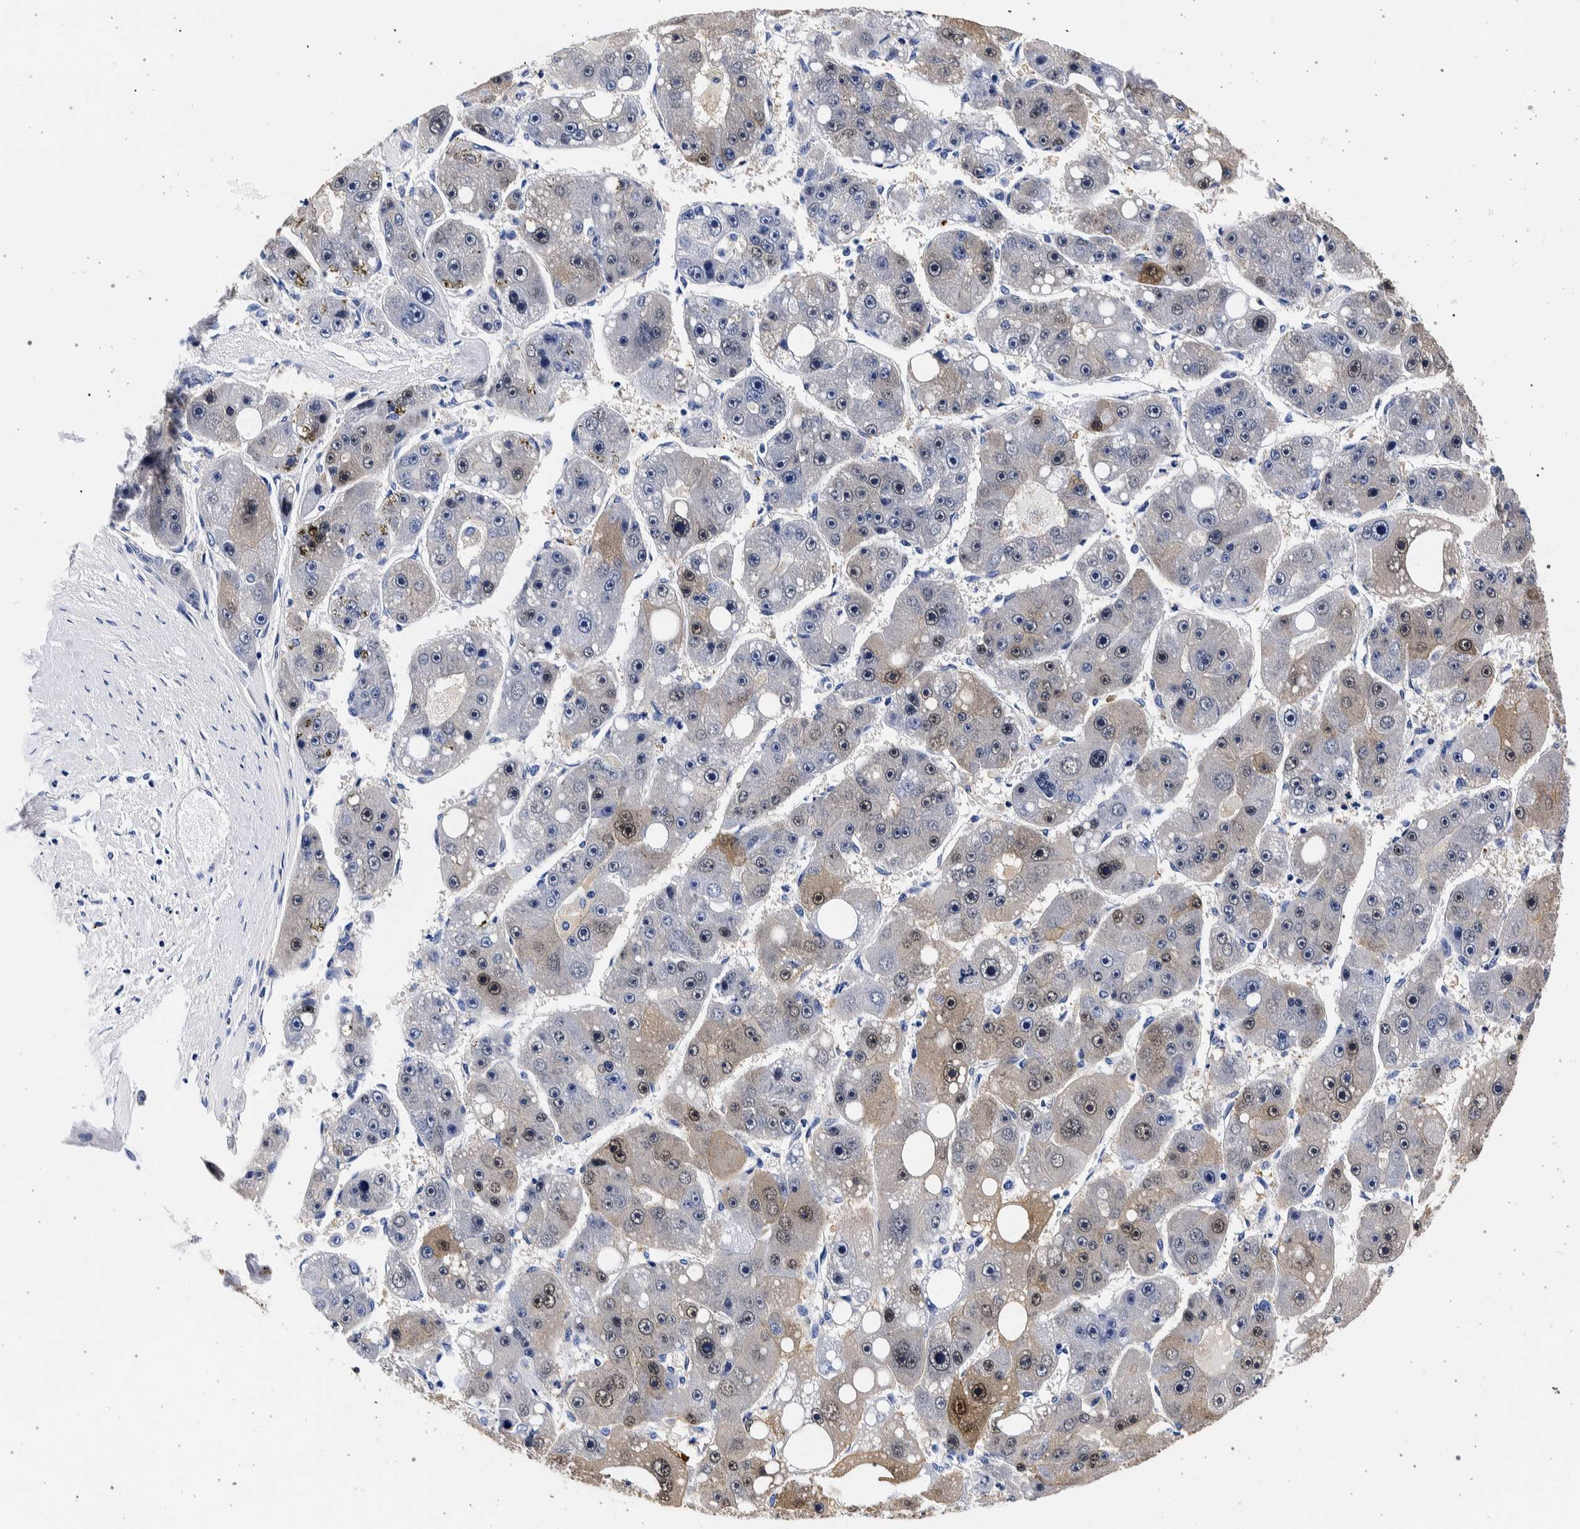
{"staining": {"intensity": "weak", "quantity": "25%-75%", "location": "cytoplasmic/membranous,nuclear"}, "tissue": "liver cancer", "cell_type": "Tumor cells", "image_type": "cancer", "snomed": [{"axis": "morphology", "description": "Carcinoma, Hepatocellular, NOS"}, {"axis": "topography", "description": "Liver"}], "caption": "The photomicrograph shows a brown stain indicating the presence of a protein in the cytoplasmic/membranous and nuclear of tumor cells in liver cancer. (DAB (3,3'-diaminobenzidine) = brown stain, brightfield microscopy at high magnification).", "gene": "NIBAN2", "patient": {"sex": "female", "age": 61}}